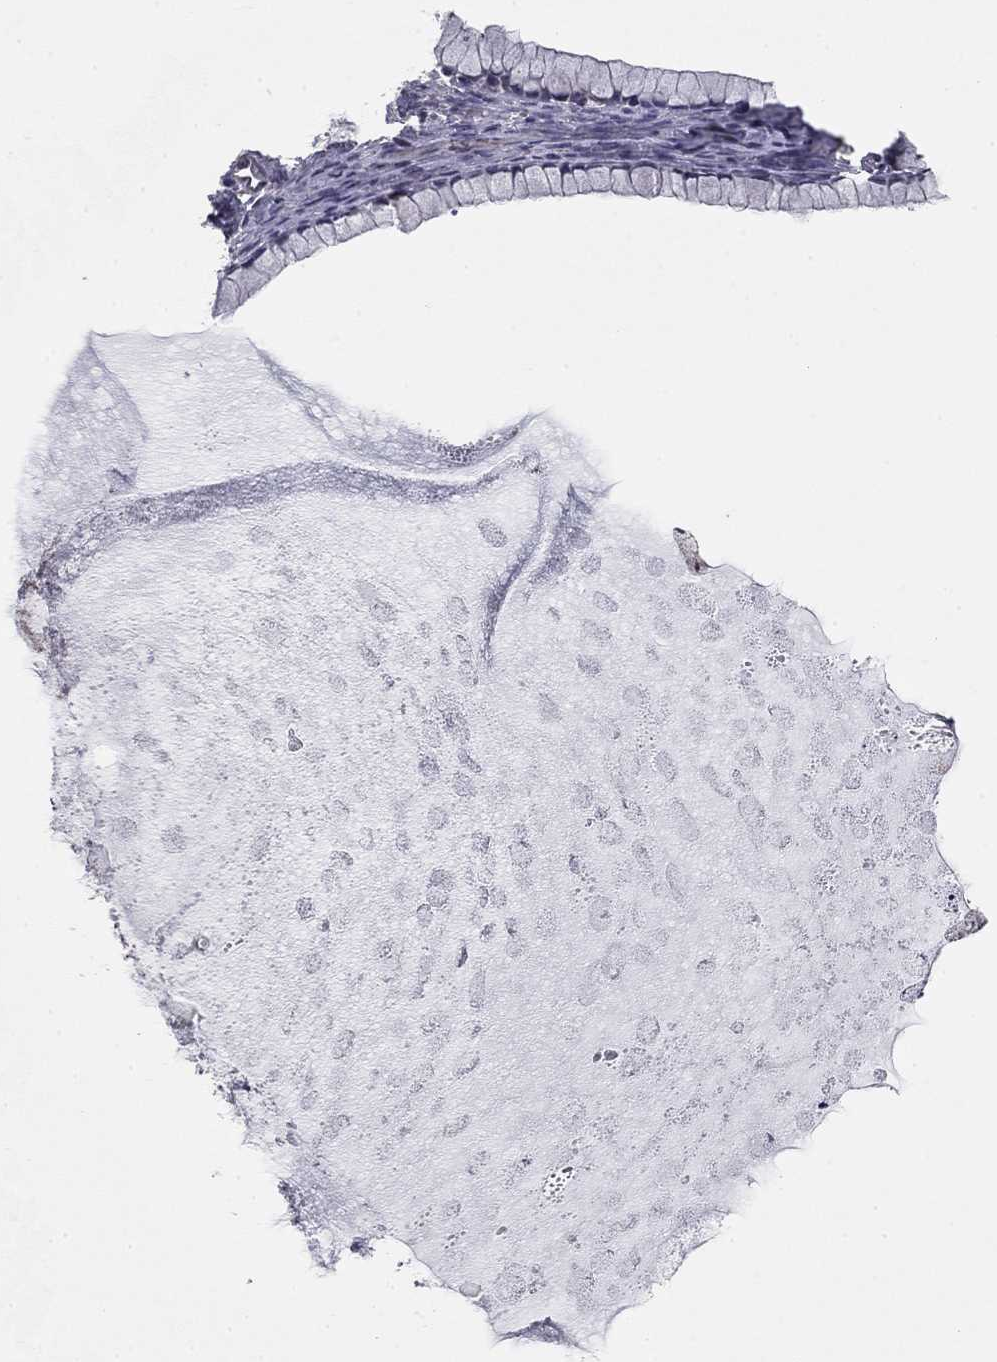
{"staining": {"intensity": "negative", "quantity": "none", "location": "none"}, "tissue": "ovarian cancer", "cell_type": "Tumor cells", "image_type": "cancer", "snomed": [{"axis": "morphology", "description": "Cystadenocarcinoma, mucinous, NOS"}, {"axis": "topography", "description": "Ovary"}], "caption": "A high-resolution photomicrograph shows immunohistochemistry staining of ovarian cancer, which reveals no significant staining in tumor cells.", "gene": "PLCB2", "patient": {"sex": "female", "age": 41}}